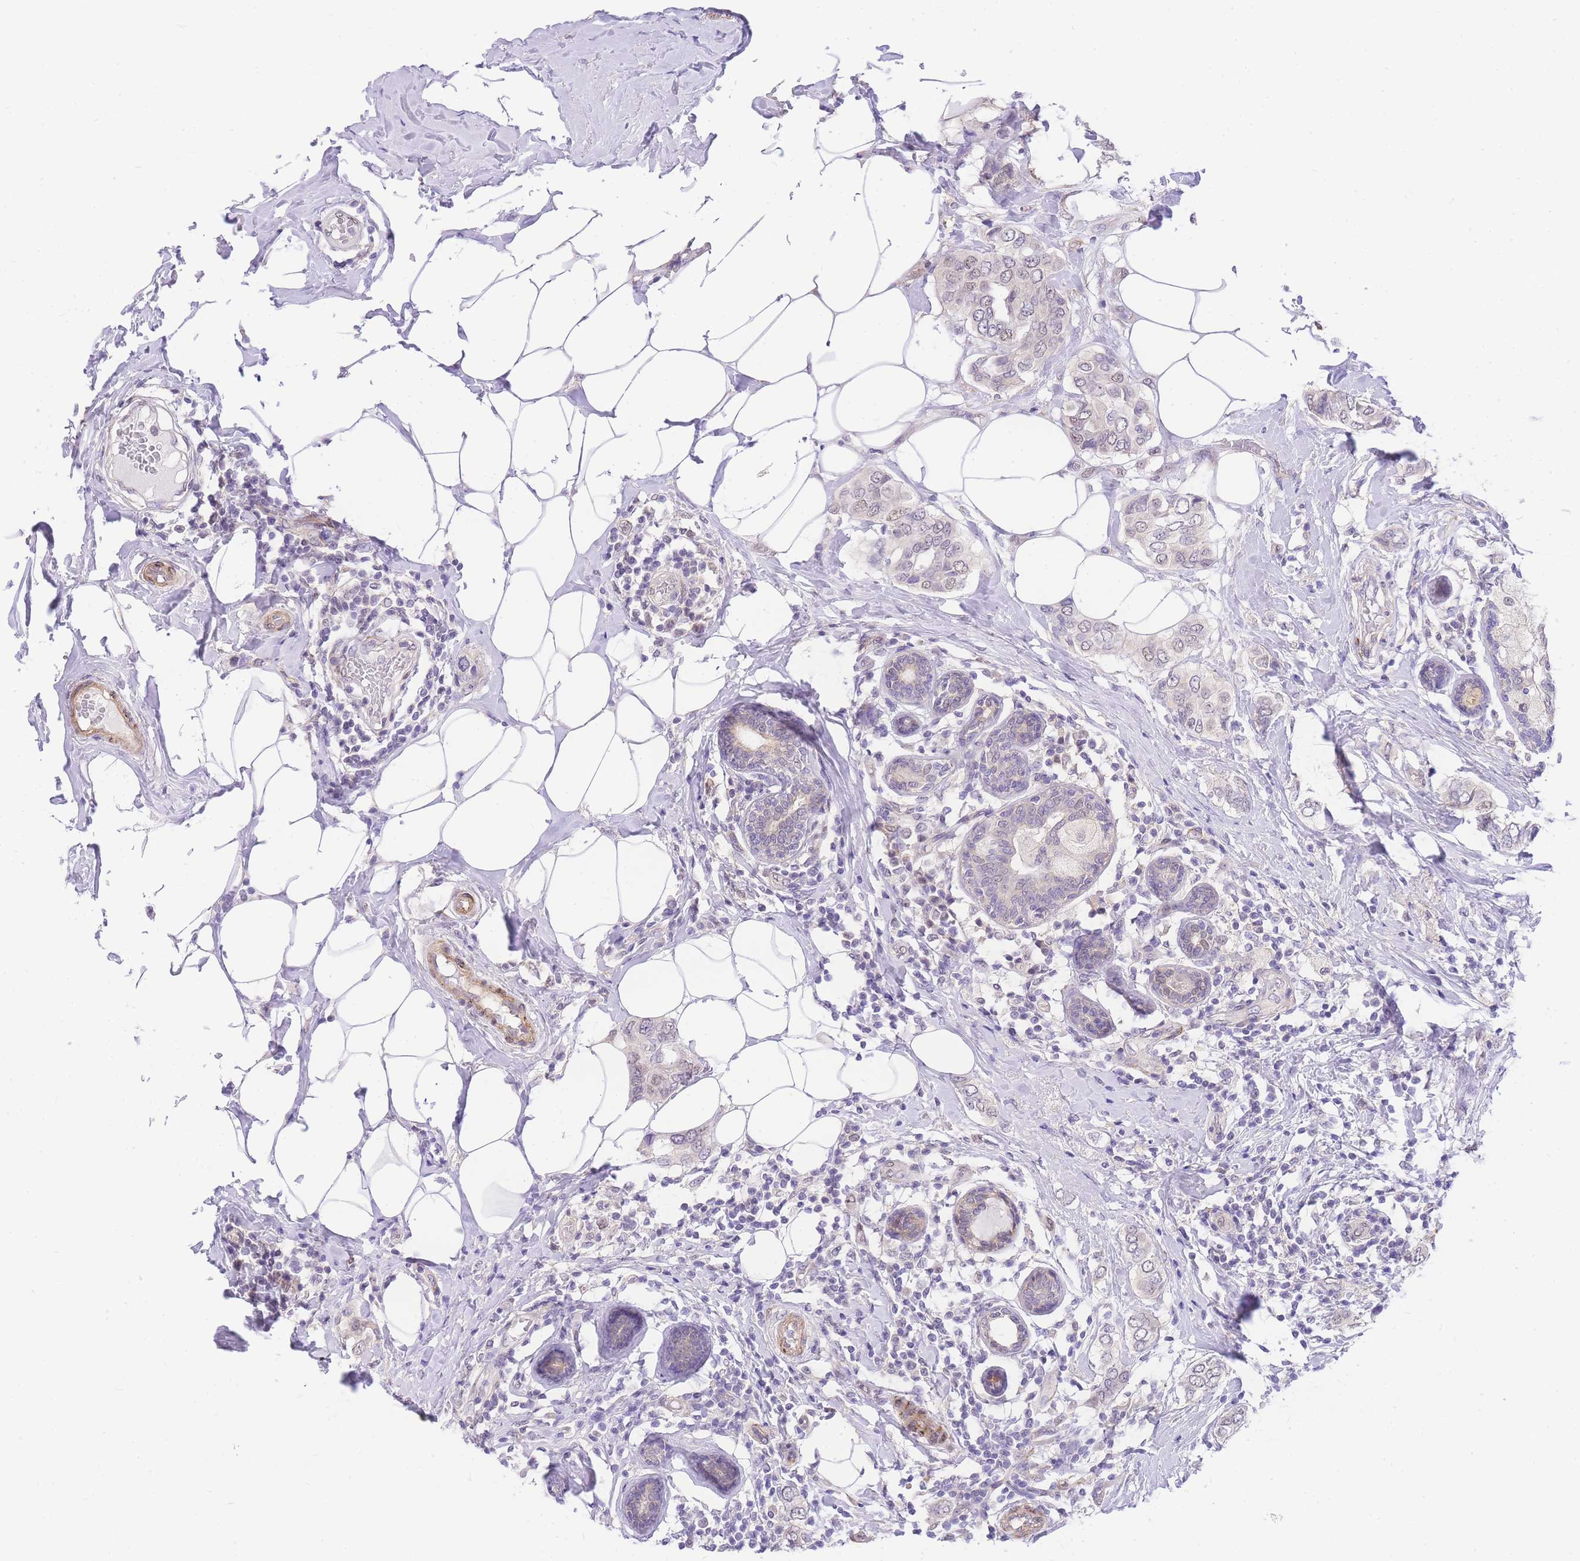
{"staining": {"intensity": "weak", "quantity": "<25%", "location": "nuclear"}, "tissue": "breast cancer", "cell_type": "Tumor cells", "image_type": "cancer", "snomed": [{"axis": "morphology", "description": "Lobular carcinoma"}, {"axis": "topography", "description": "Breast"}], "caption": "Immunohistochemistry (IHC) image of neoplastic tissue: lobular carcinoma (breast) stained with DAB demonstrates no significant protein expression in tumor cells. Brightfield microscopy of IHC stained with DAB (3,3'-diaminobenzidine) (brown) and hematoxylin (blue), captured at high magnification.", "gene": "S100PBP", "patient": {"sex": "female", "age": 51}}